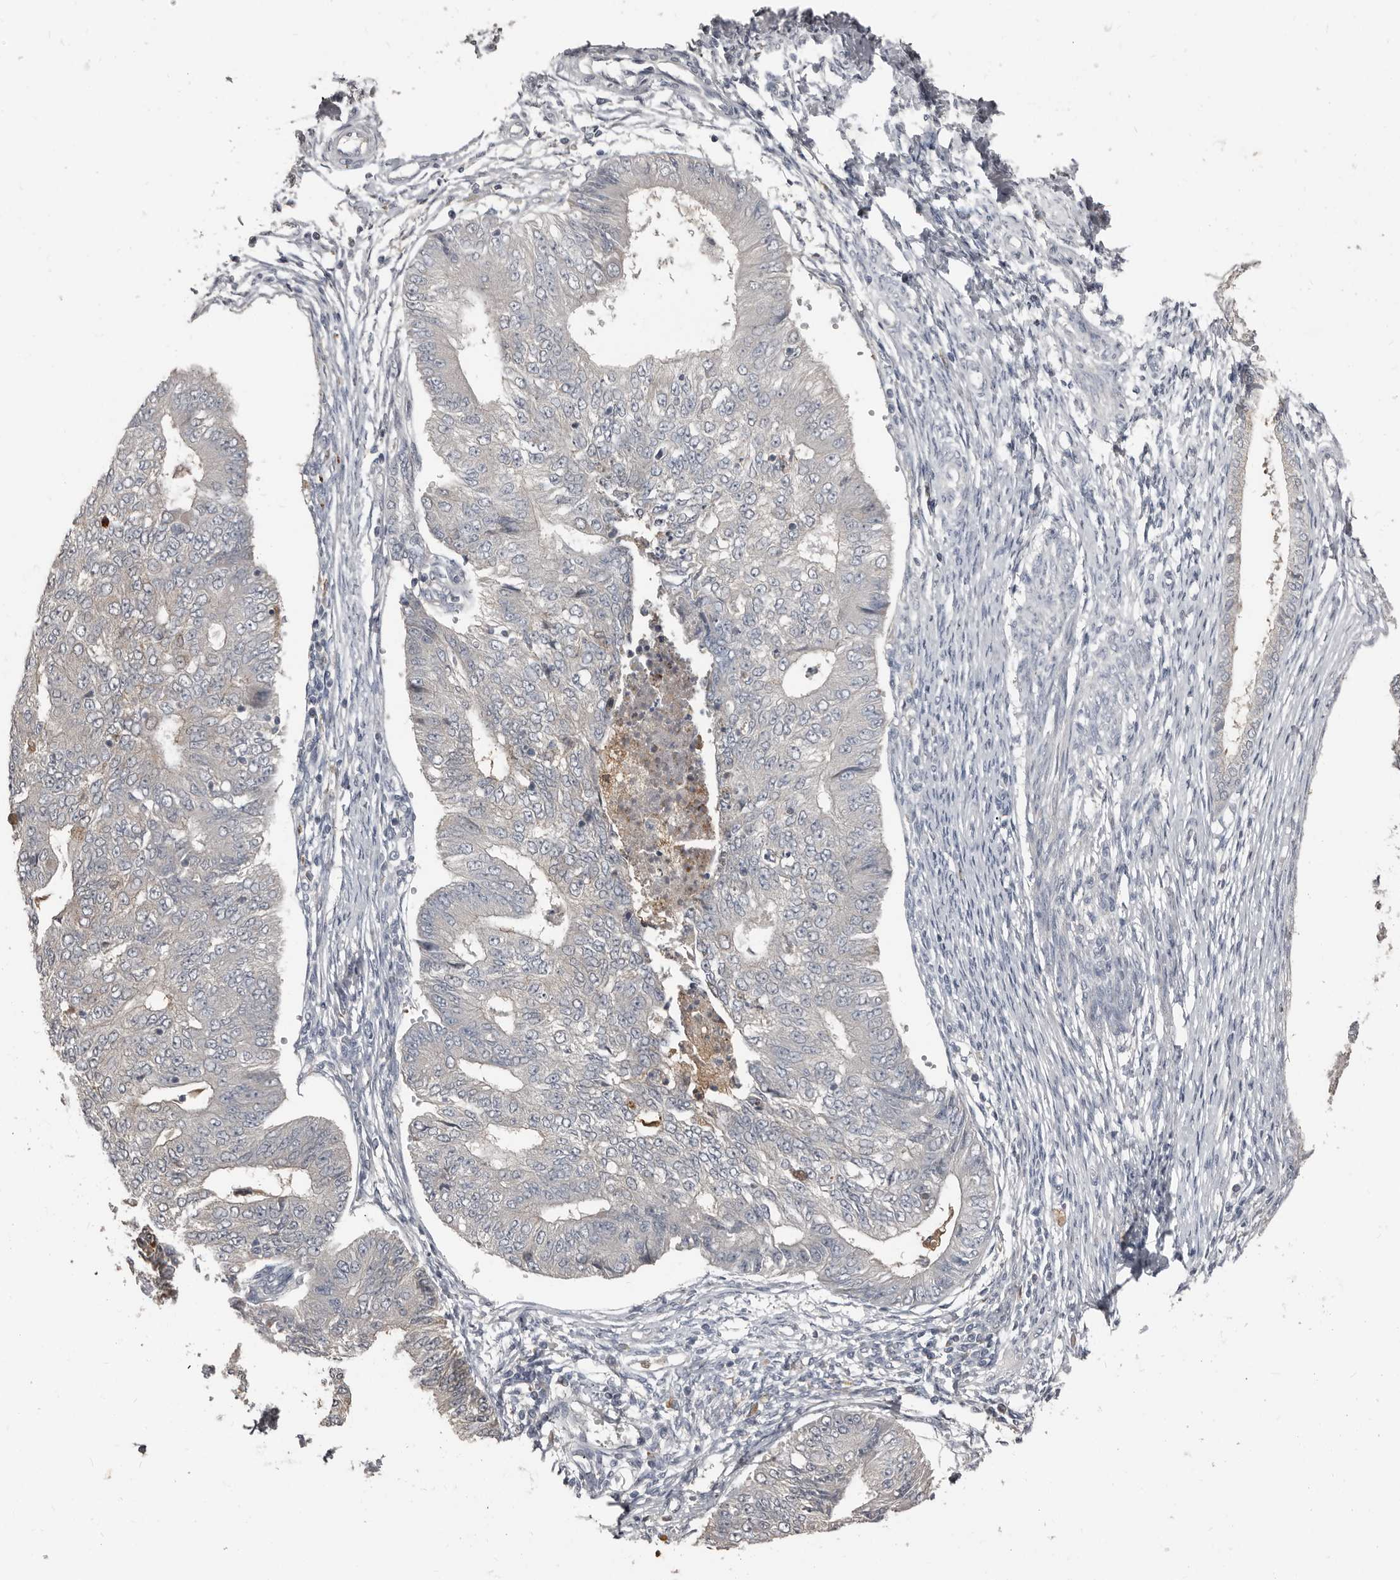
{"staining": {"intensity": "negative", "quantity": "none", "location": "none"}, "tissue": "endometrial cancer", "cell_type": "Tumor cells", "image_type": "cancer", "snomed": [{"axis": "morphology", "description": "Adenocarcinoma, NOS"}, {"axis": "topography", "description": "Endometrium"}], "caption": "Immunohistochemistry (IHC) of human endometrial cancer (adenocarcinoma) exhibits no staining in tumor cells. Nuclei are stained in blue.", "gene": "KCNJ8", "patient": {"sex": "female", "age": 32}}